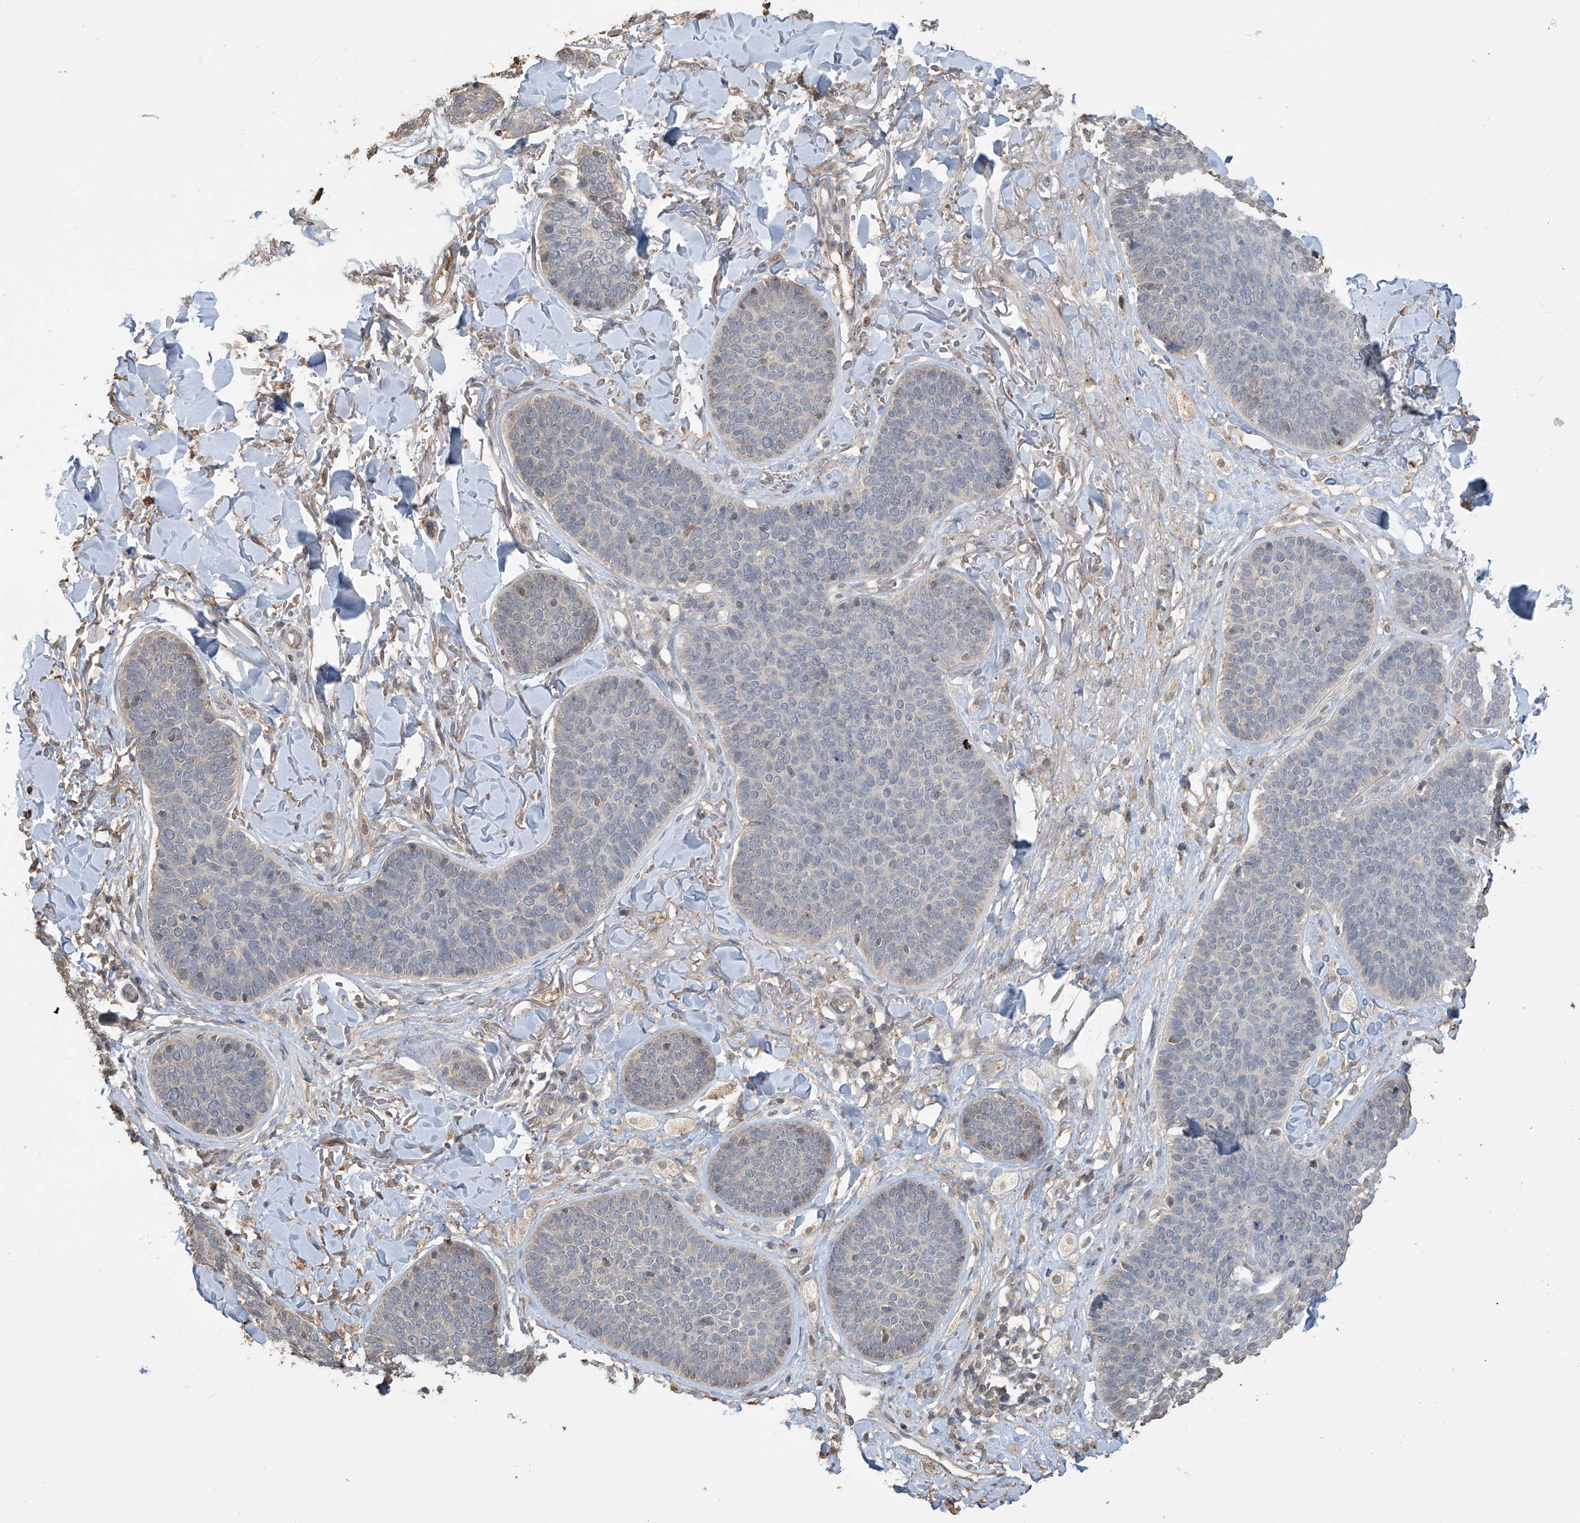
{"staining": {"intensity": "negative", "quantity": "none", "location": "none"}, "tissue": "skin cancer", "cell_type": "Tumor cells", "image_type": "cancer", "snomed": [{"axis": "morphology", "description": "Basal cell carcinoma"}, {"axis": "topography", "description": "Skin"}], "caption": "High magnification brightfield microscopy of basal cell carcinoma (skin) stained with DAB (3,3'-diaminobenzidine) (brown) and counterstained with hematoxylin (blue): tumor cells show no significant positivity.", "gene": "SLFN14", "patient": {"sex": "male", "age": 85}}